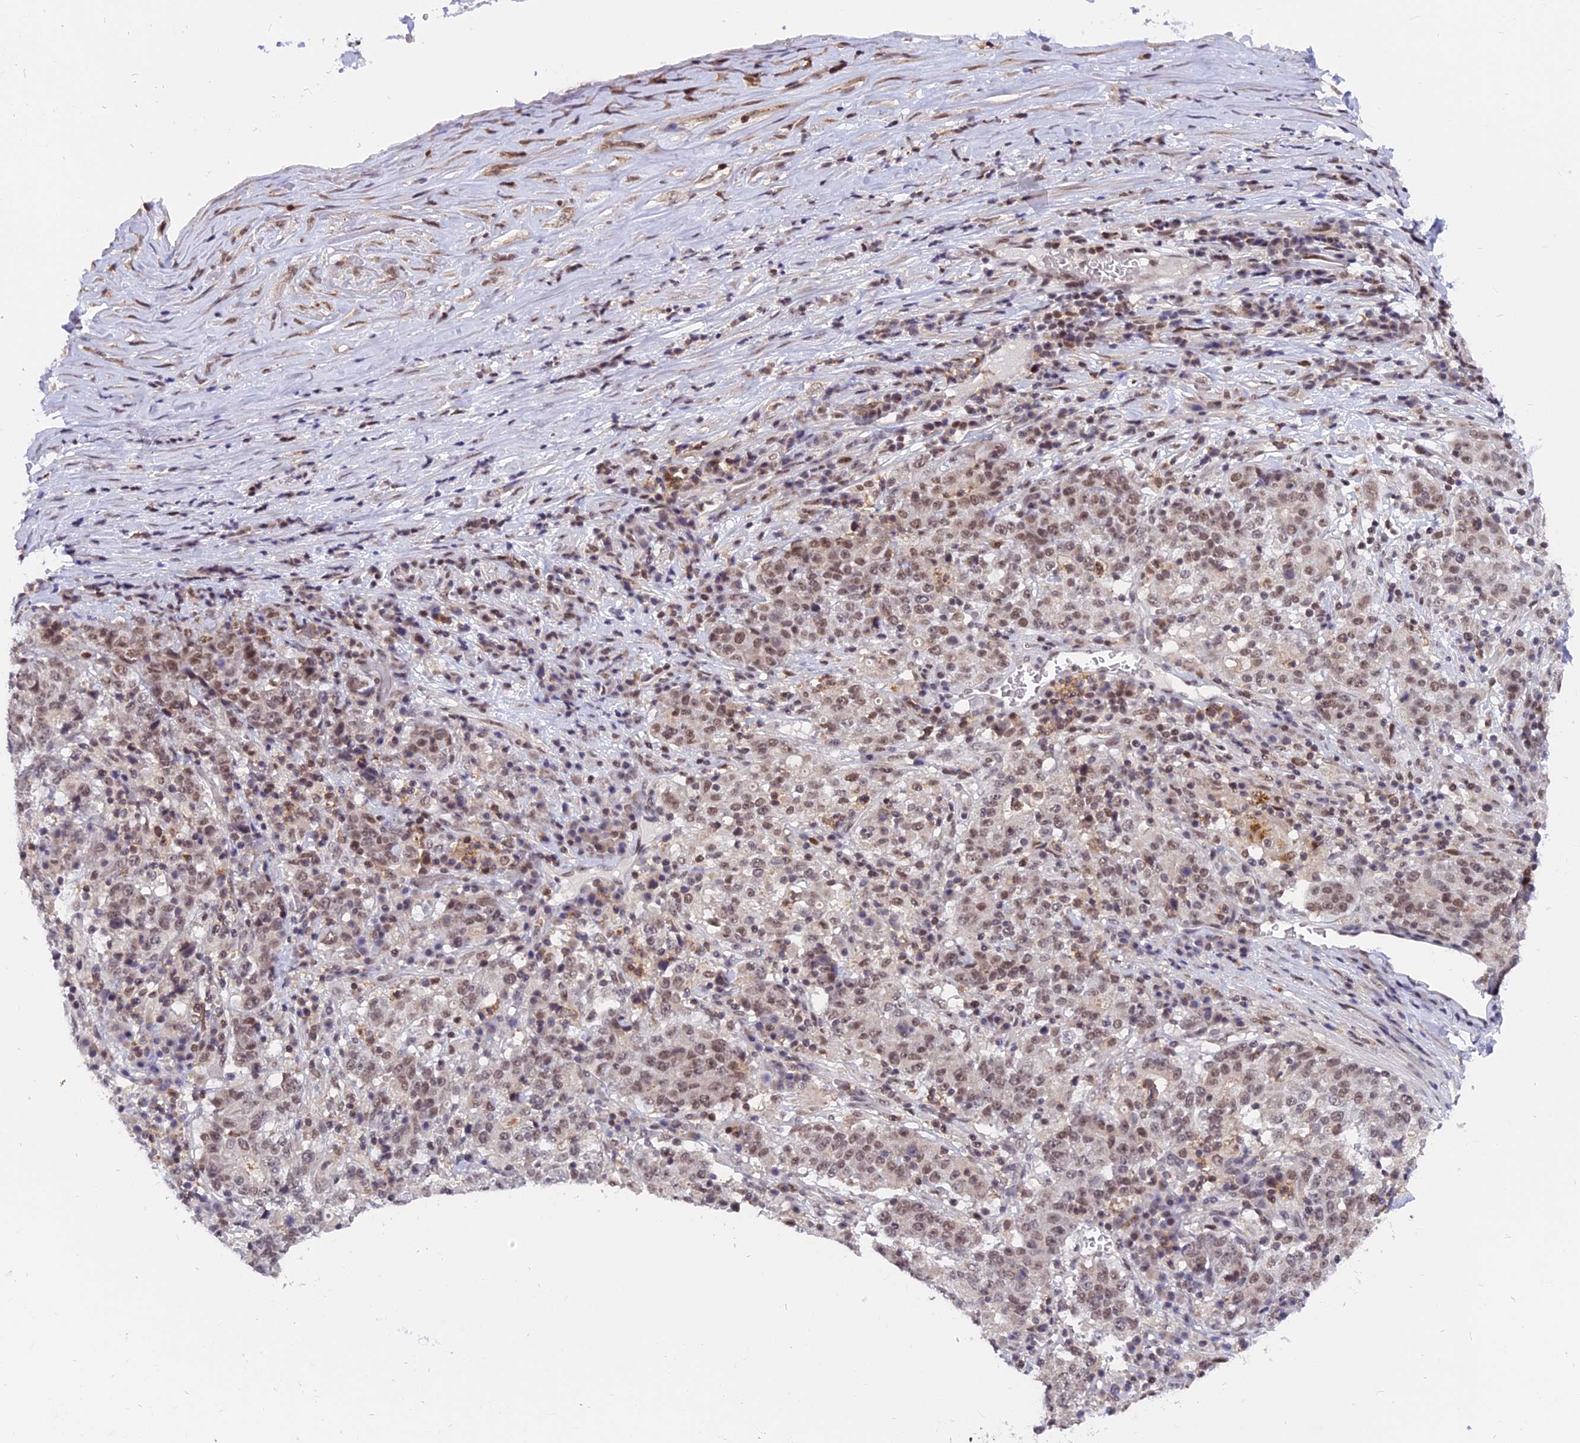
{"staining": {"intensity": "moderate", "quantity": ">75%", "location": "nuclear"}, "tissue": "stomach cancer", "cell_type": "Tumor cells", "image_type": "cancer", "snomed": [{"axis": "morphology", "description": "Adenocarcinoma, NOS"}, {"axis": "topography", "description": "Stomach"}], "caption": "Human stomach cancer stained with a protein marker reveals moderate staining in tumor cells.", "gene": "TADA3", "patient": {"sex": "male", "age": 59}}